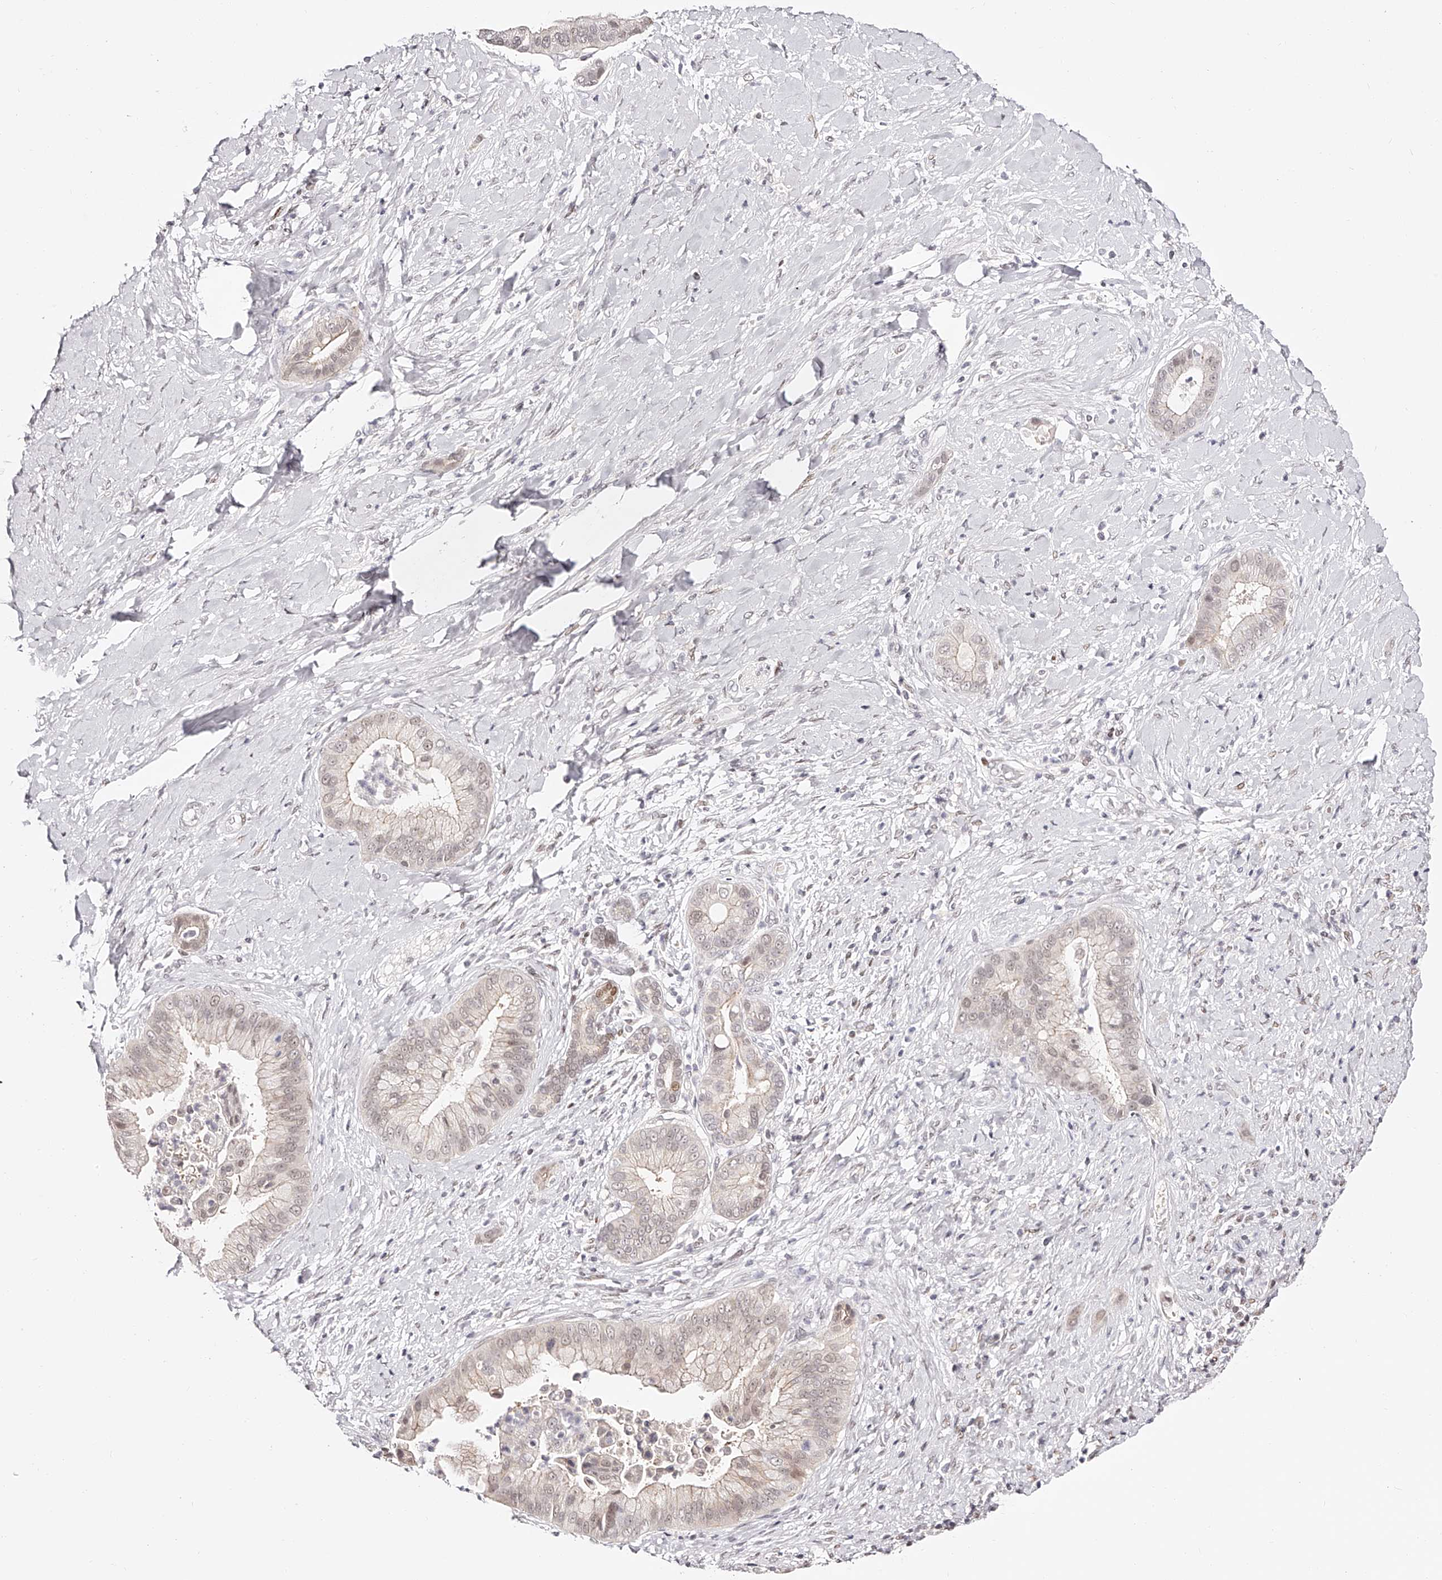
{"staining": {"intensity": "weak", "quantity": "<25%", "location": "nuclear"}, "tissue": "liver cancer", "cell_type": "Tumor cells", "image_type": "cancer", "snomed": [{"axis": "morphology", "description": "Cholangiocarcinoma"}, {"axis": "topography", "description": "Liver"}], "caption": "Immunohistochemical staining of cholangiocarcinoma (liver) exhibits no significant staining in tumor cells.", "gene": "USF3", "patient": {"sex": "female", "age": 54}}